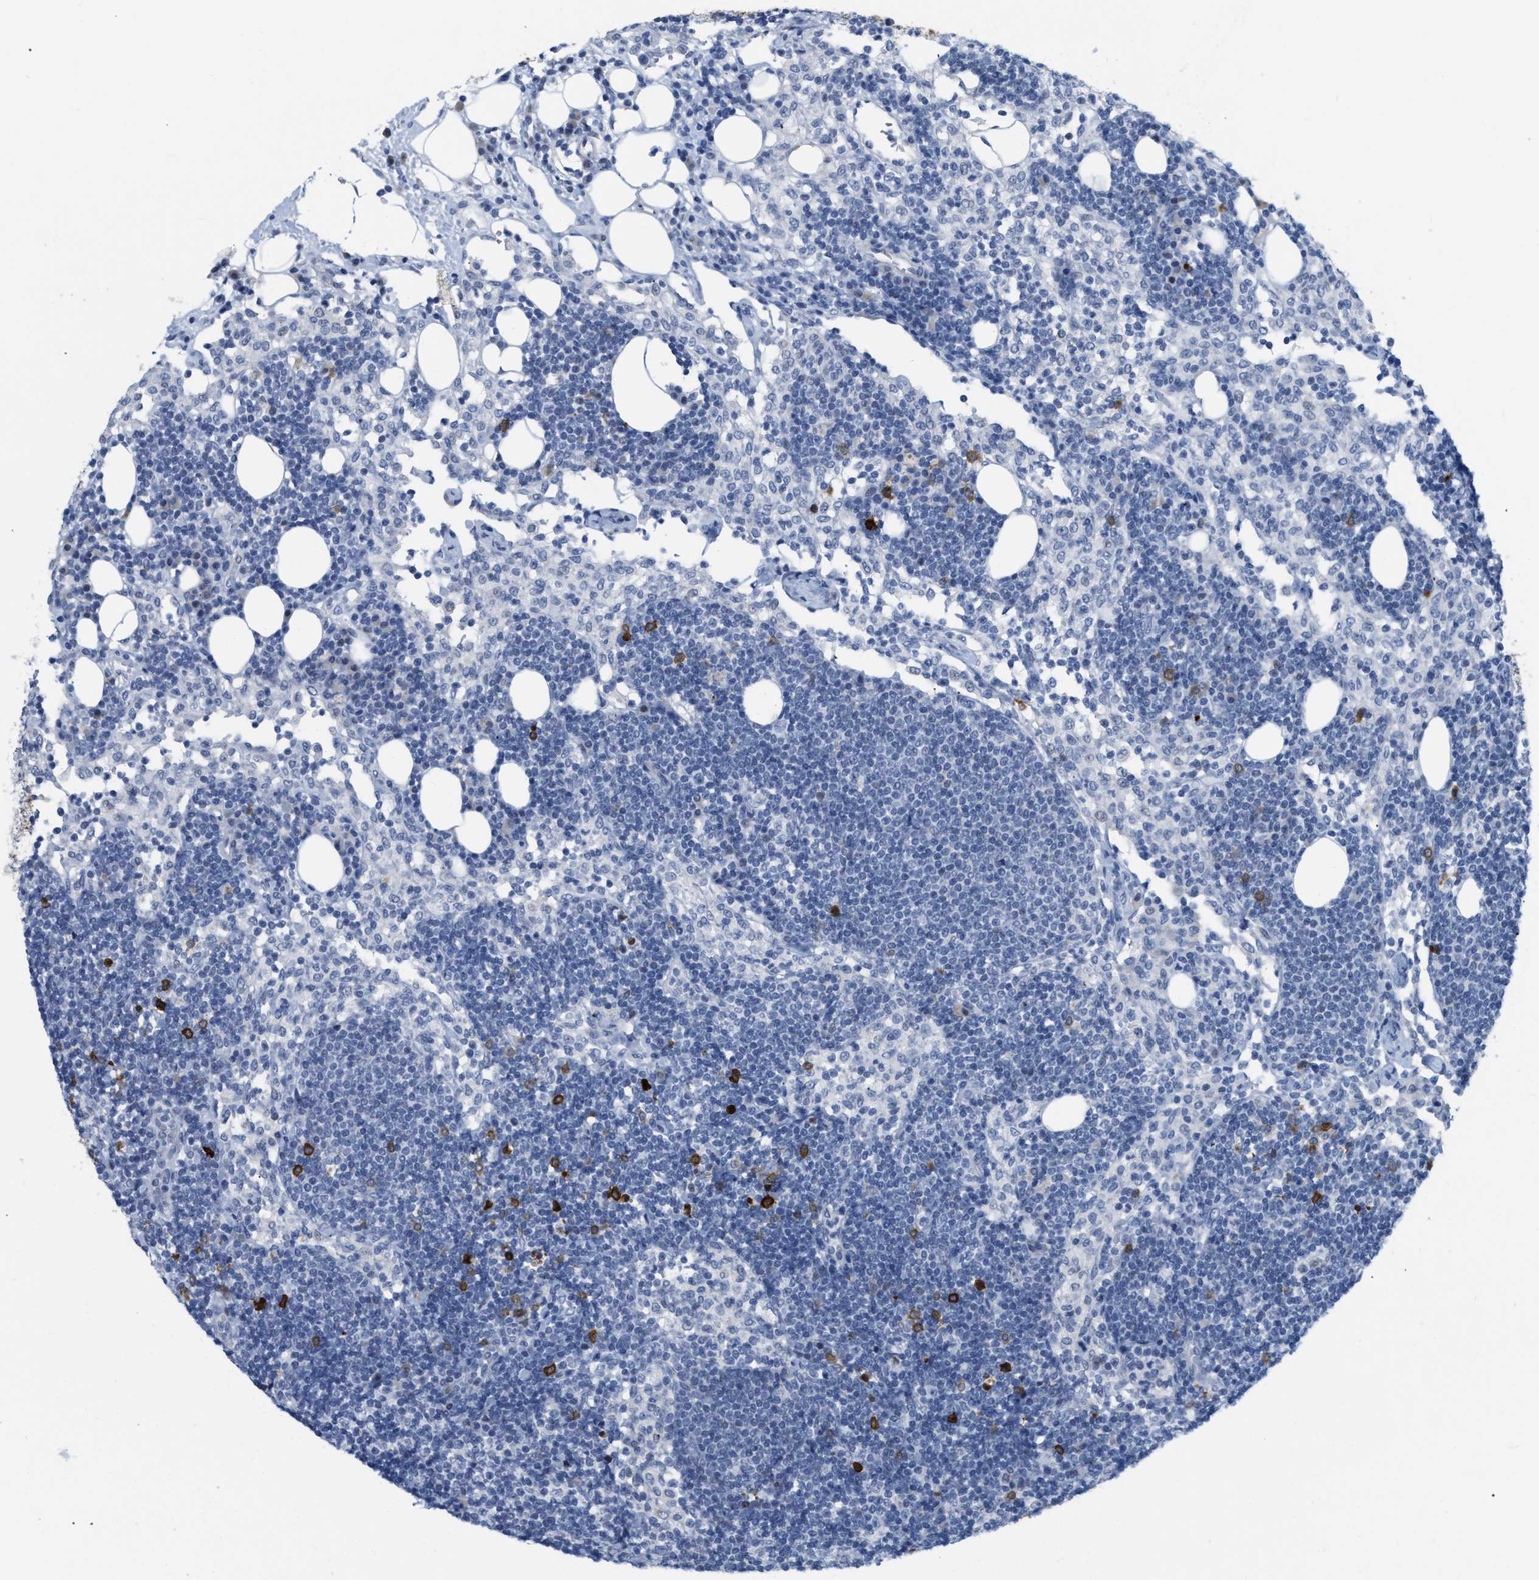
{"staining": {"intensity": "moderate", "quantity": "<25%", "location": "cytoplasmic/membranous"}, "tissue": "lymph node", "cell_type": "Germinal center cells", "image_type": "normal", "snomed": [{"axis": "morphology", "description": "Normal tissue, NOS"}, {"axis": "morphology", "description": "Carcinoid, malignant, NOS"}, {"axis": "topography", "description": "Lymph node"}], "caption": "Brown immunohistochemical staining in unremarkable human lymph node shows moderate cytoplasmic/membranous expression in about <25% of germinal center cells. (DAB (3,3'-diaminobenzidine) = brown stain, brightfield microscopy at high magnification).", "gene": "CRYM", "patient": {"sex": "male", "age": 47}}